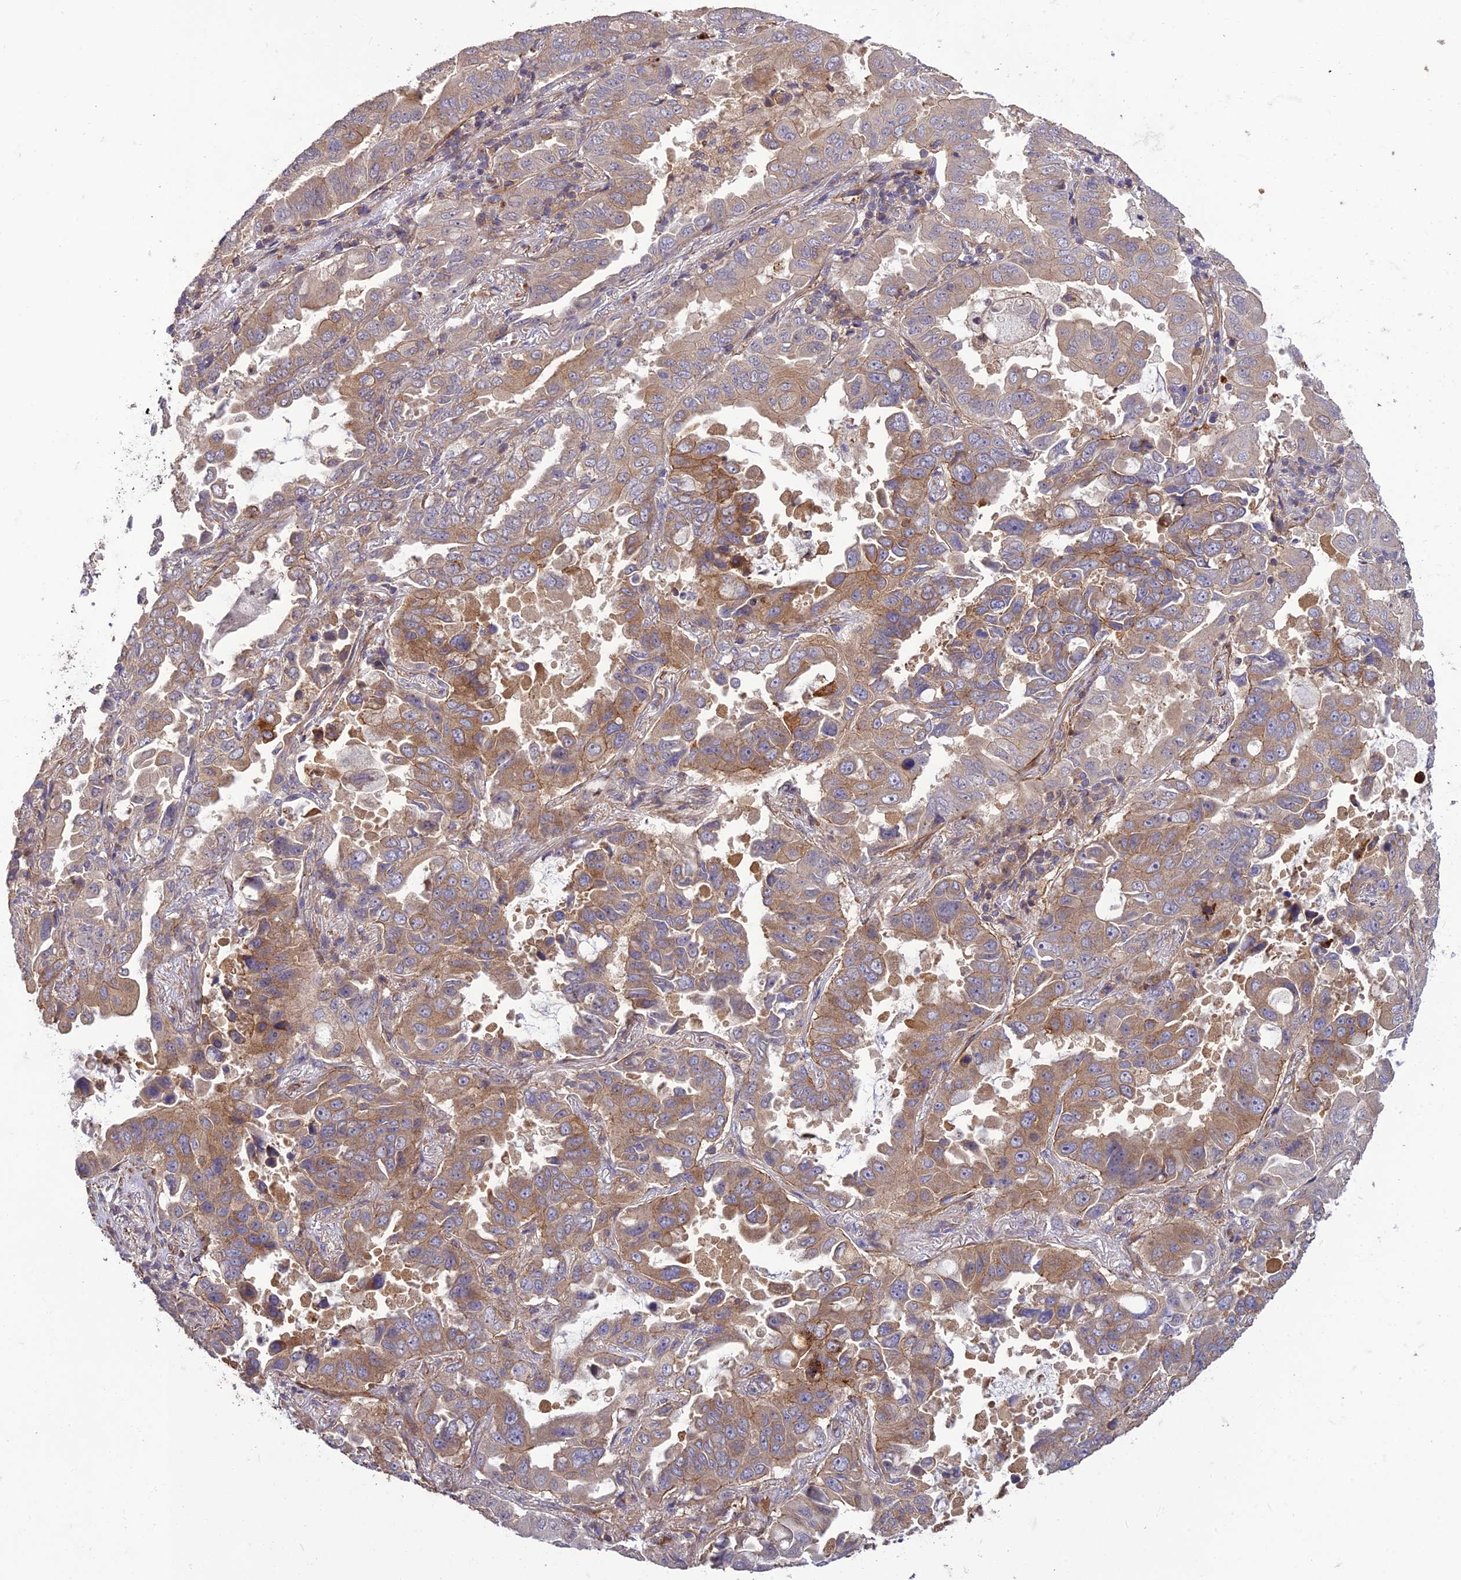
{"staining": {"intensity": "moderate", "quantity": ">75%", "location": "cytoplasmic/membranous"}, "tissue": "lung cancer", "cell_type": "Tumor cells", "image_type": "cancer", "snomed": [{"axis": "morphology", "description": "Adenocarcinoma, NOS"}, {"axis": "topography", "description": "Lung"}], "caption": "Immunohistochemistry (IHC) (DAB) staining of lung adenocarcinoma demonstrates moderate cytoplasmic/membranous protein expression in about >75% of tumor cells. (DAB IHC with brightfield microscopy, high magnification).", "gene": "TMEM131L", "patient": {"sex": "male", "age": 64}}